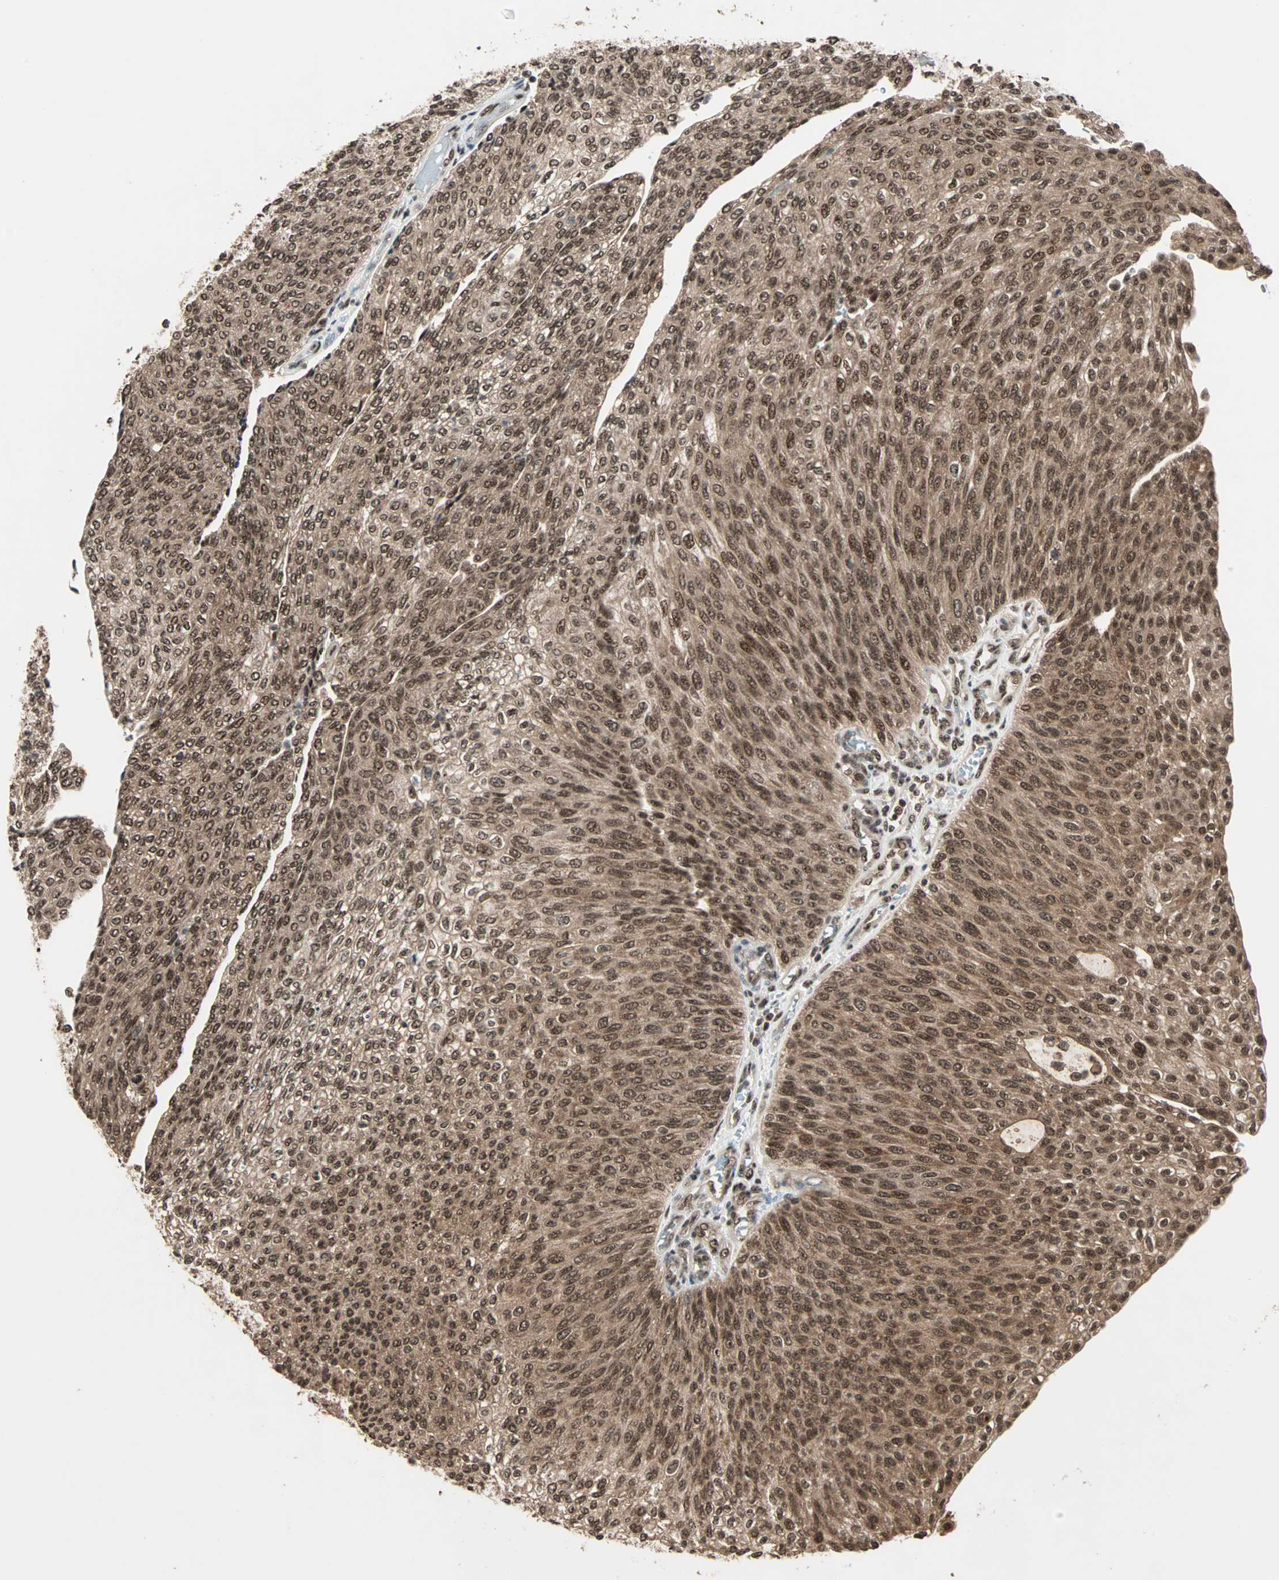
{"staining": {"intensity": "moderate", "quantity": ">75%", "location": "cytoplasmic/membranous,nuclear"}, "tissue": "urothelial cancer", "cell_type": "Tumor cells", "image_type": "cancer", "snomed": [{"axis": "morphology", "description": "Urothelial carcinoma, Low grade"}, {"axis": "topography", "description": "Urinary bladder"}], "caption": "Immunohistochemistry (IHC) (DAB) staining of human urothelial carcinoma (low-grade) exhibits moderate cytoplasmic/membranous and nuclear protein positivity in approximately >75% of tumor cells.", "gene": "ZNF44", "patient": {"sex": "female", "age": 79}}